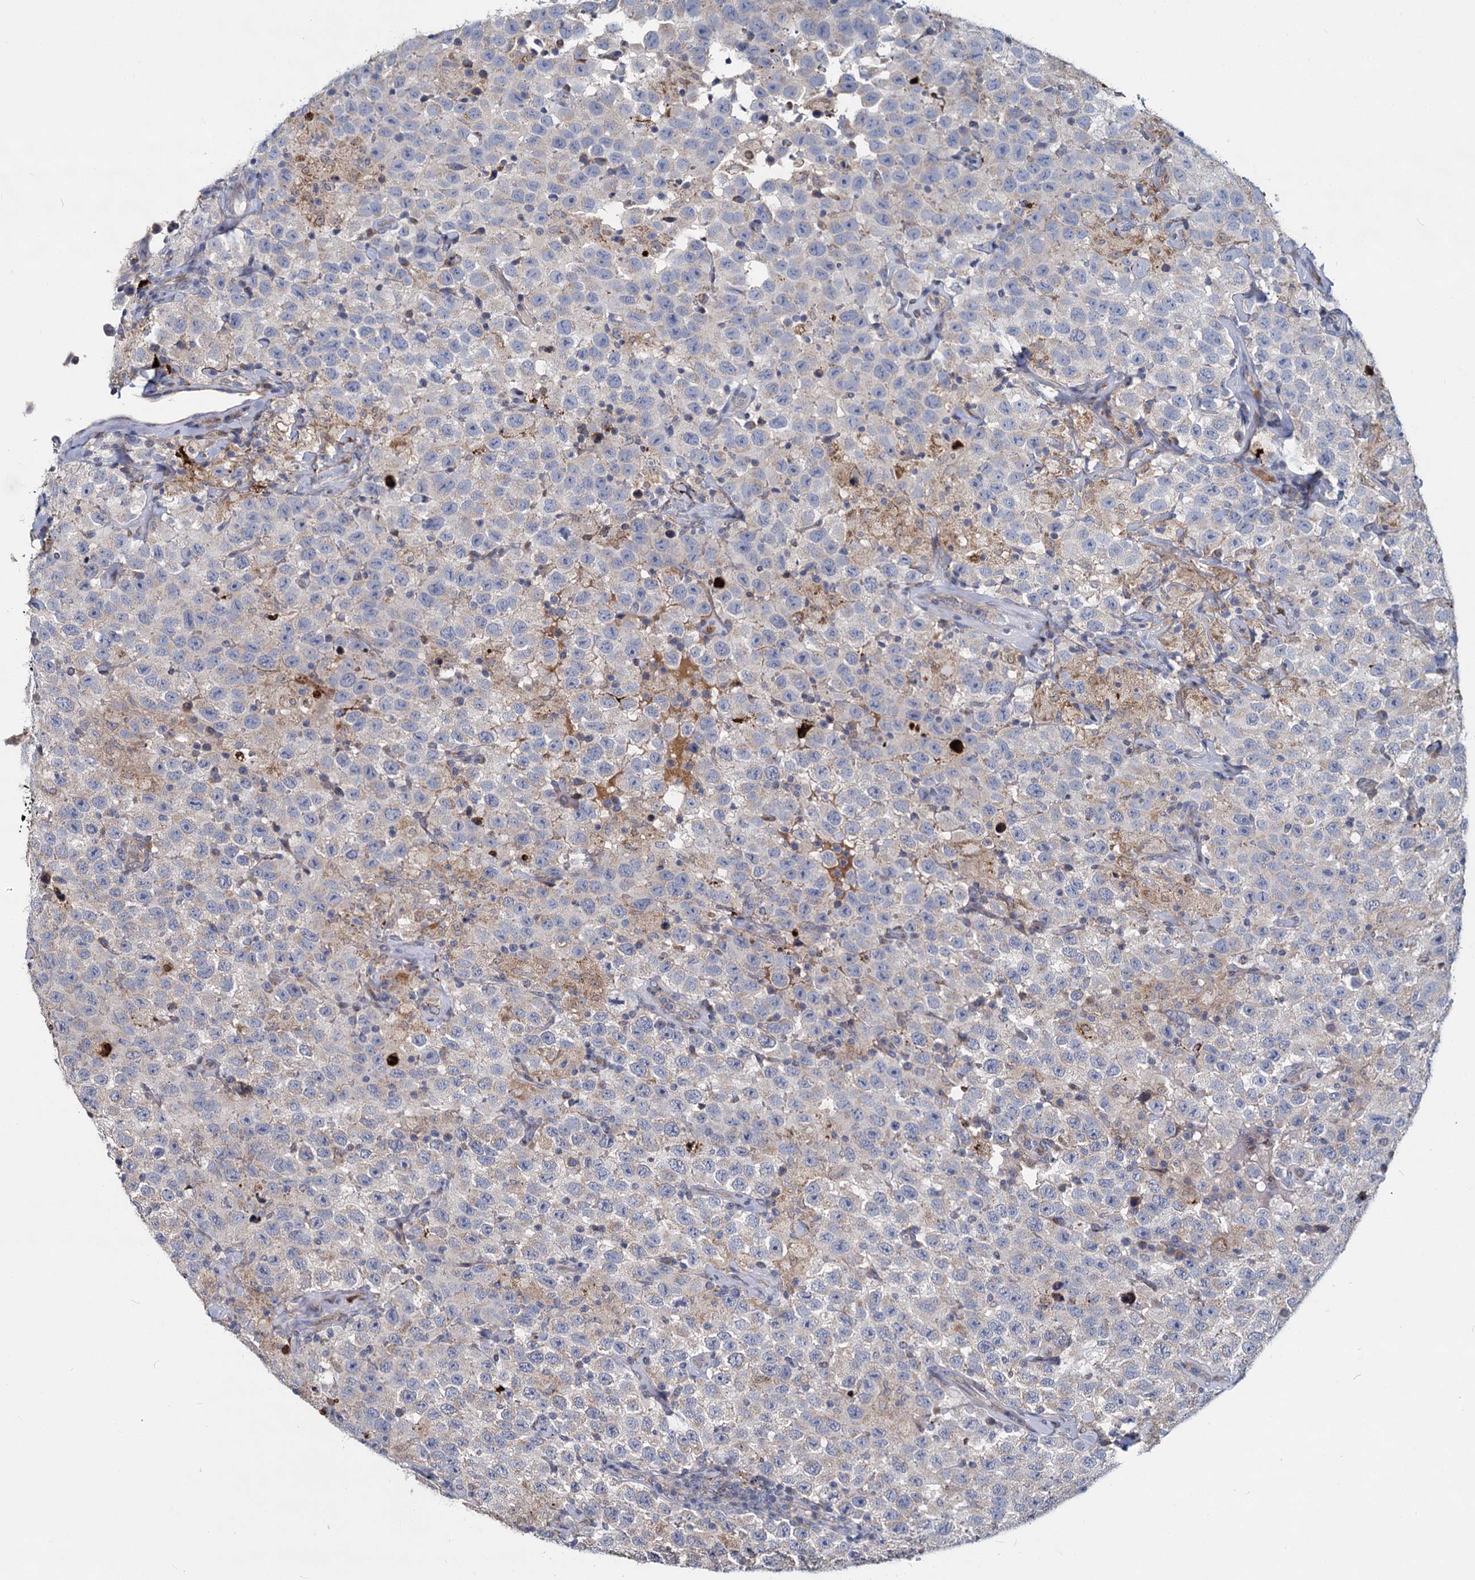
{"staining": {"intensity": "negative", "quantity": "none", "location": "none"}, "tissue": "testis cancer", "cell_type": "Tumor cells", "image_type": "cancer", "snomed": [{"axis": "morphology", "description": "Seminoma, NOS"}, {"axis": "topography", "description": "Testis"}], "caption": "High power microscopy image of an immunohistochemistry image of testis cancer, revealing no significant expression in tumor cells.", "gene": "DCUN1D2", "patient": {"sex": "male", "age": 41}}